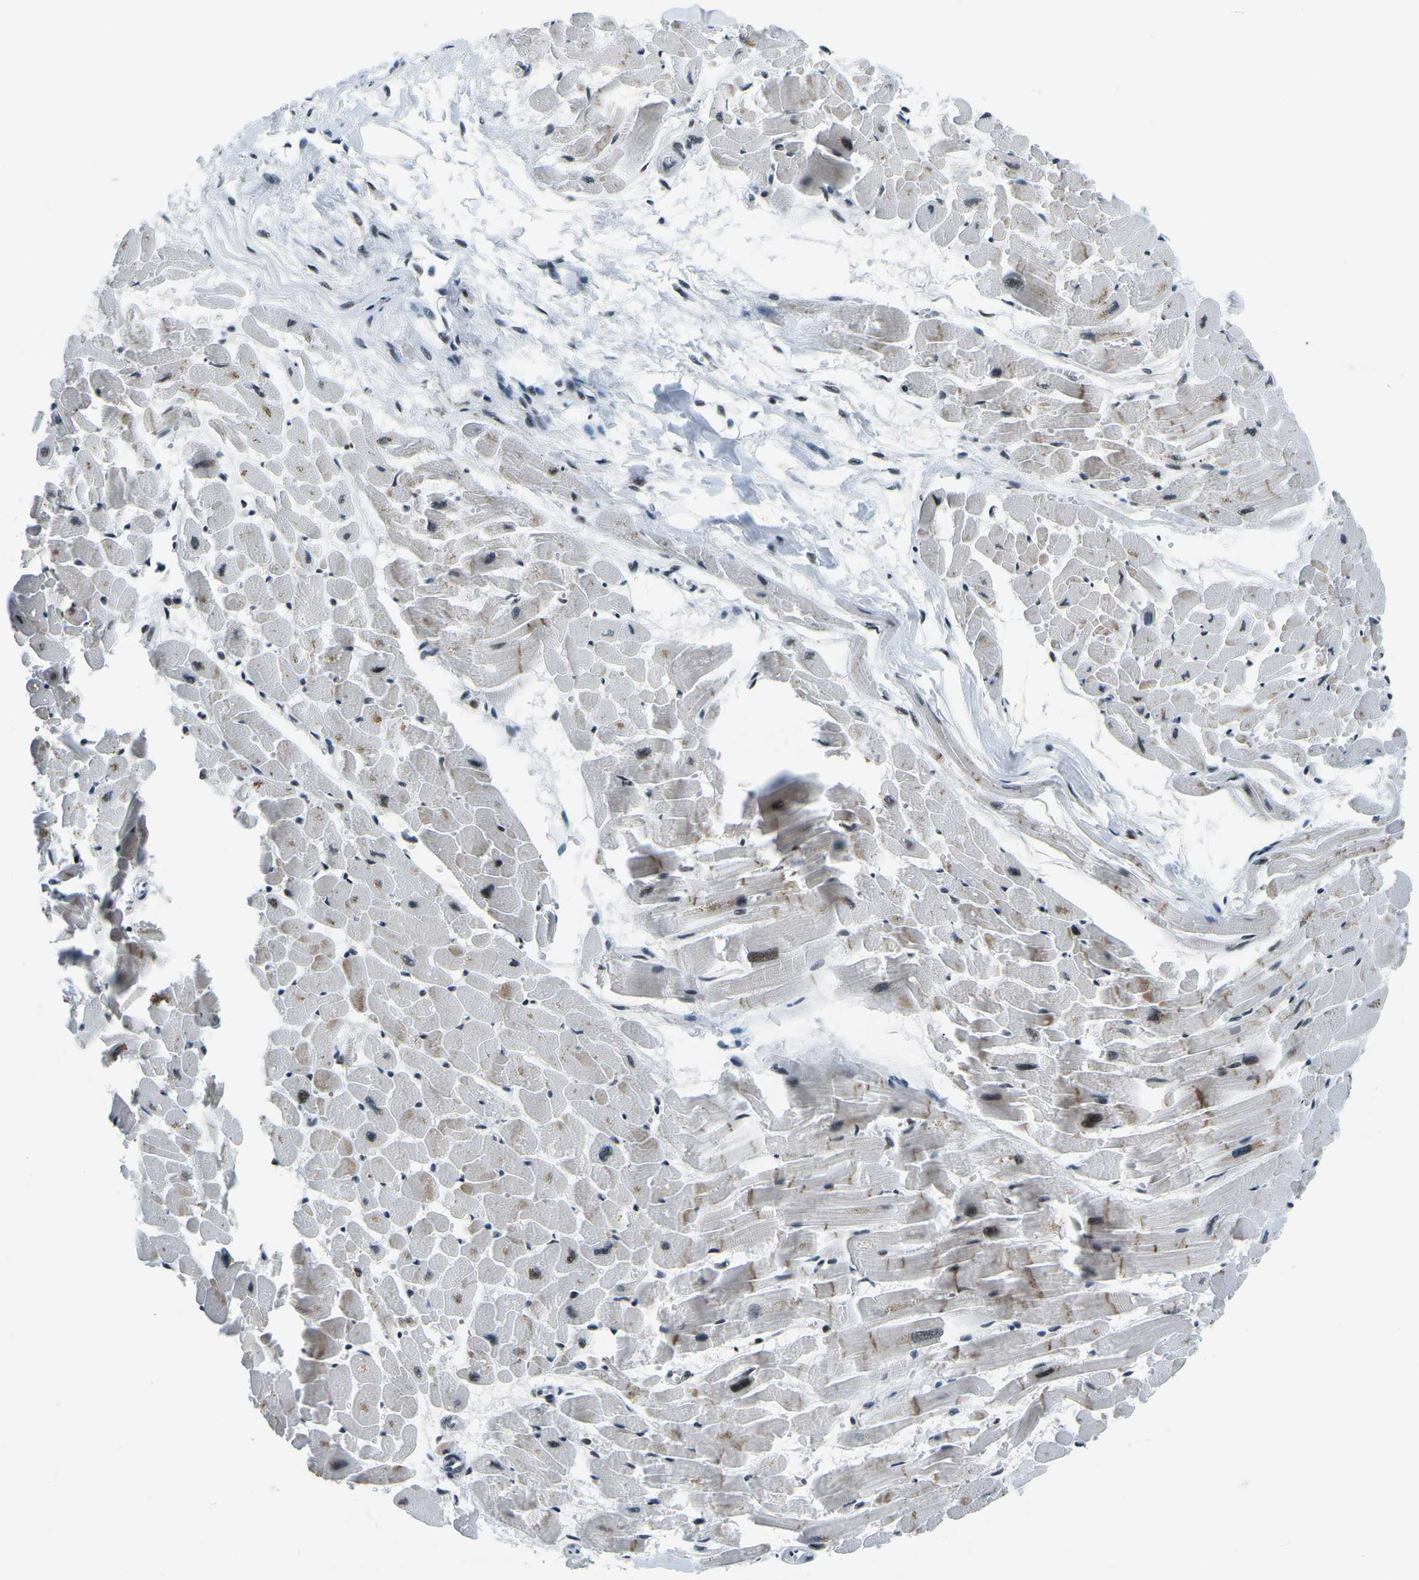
{"staining": {"intensity": "moderate", "quantity": "25%-75%", "location": "nuclear"}, "tissue": "heart muscle", "cell_type": "Cardiomyocytes", "image_type": "normal", "snomed": [{"axis": "morphology", "description": "Normal tissue, NOS"}, {"axis": "topography", "description": "Heart"}], "caption": "Protein staining of normal heart muscle shows moderate nuclear expression in approximately 25%-75% of cardiomyocytes.", "gene": "RBL2", "patient": {"sex": "female", "age": 19}}